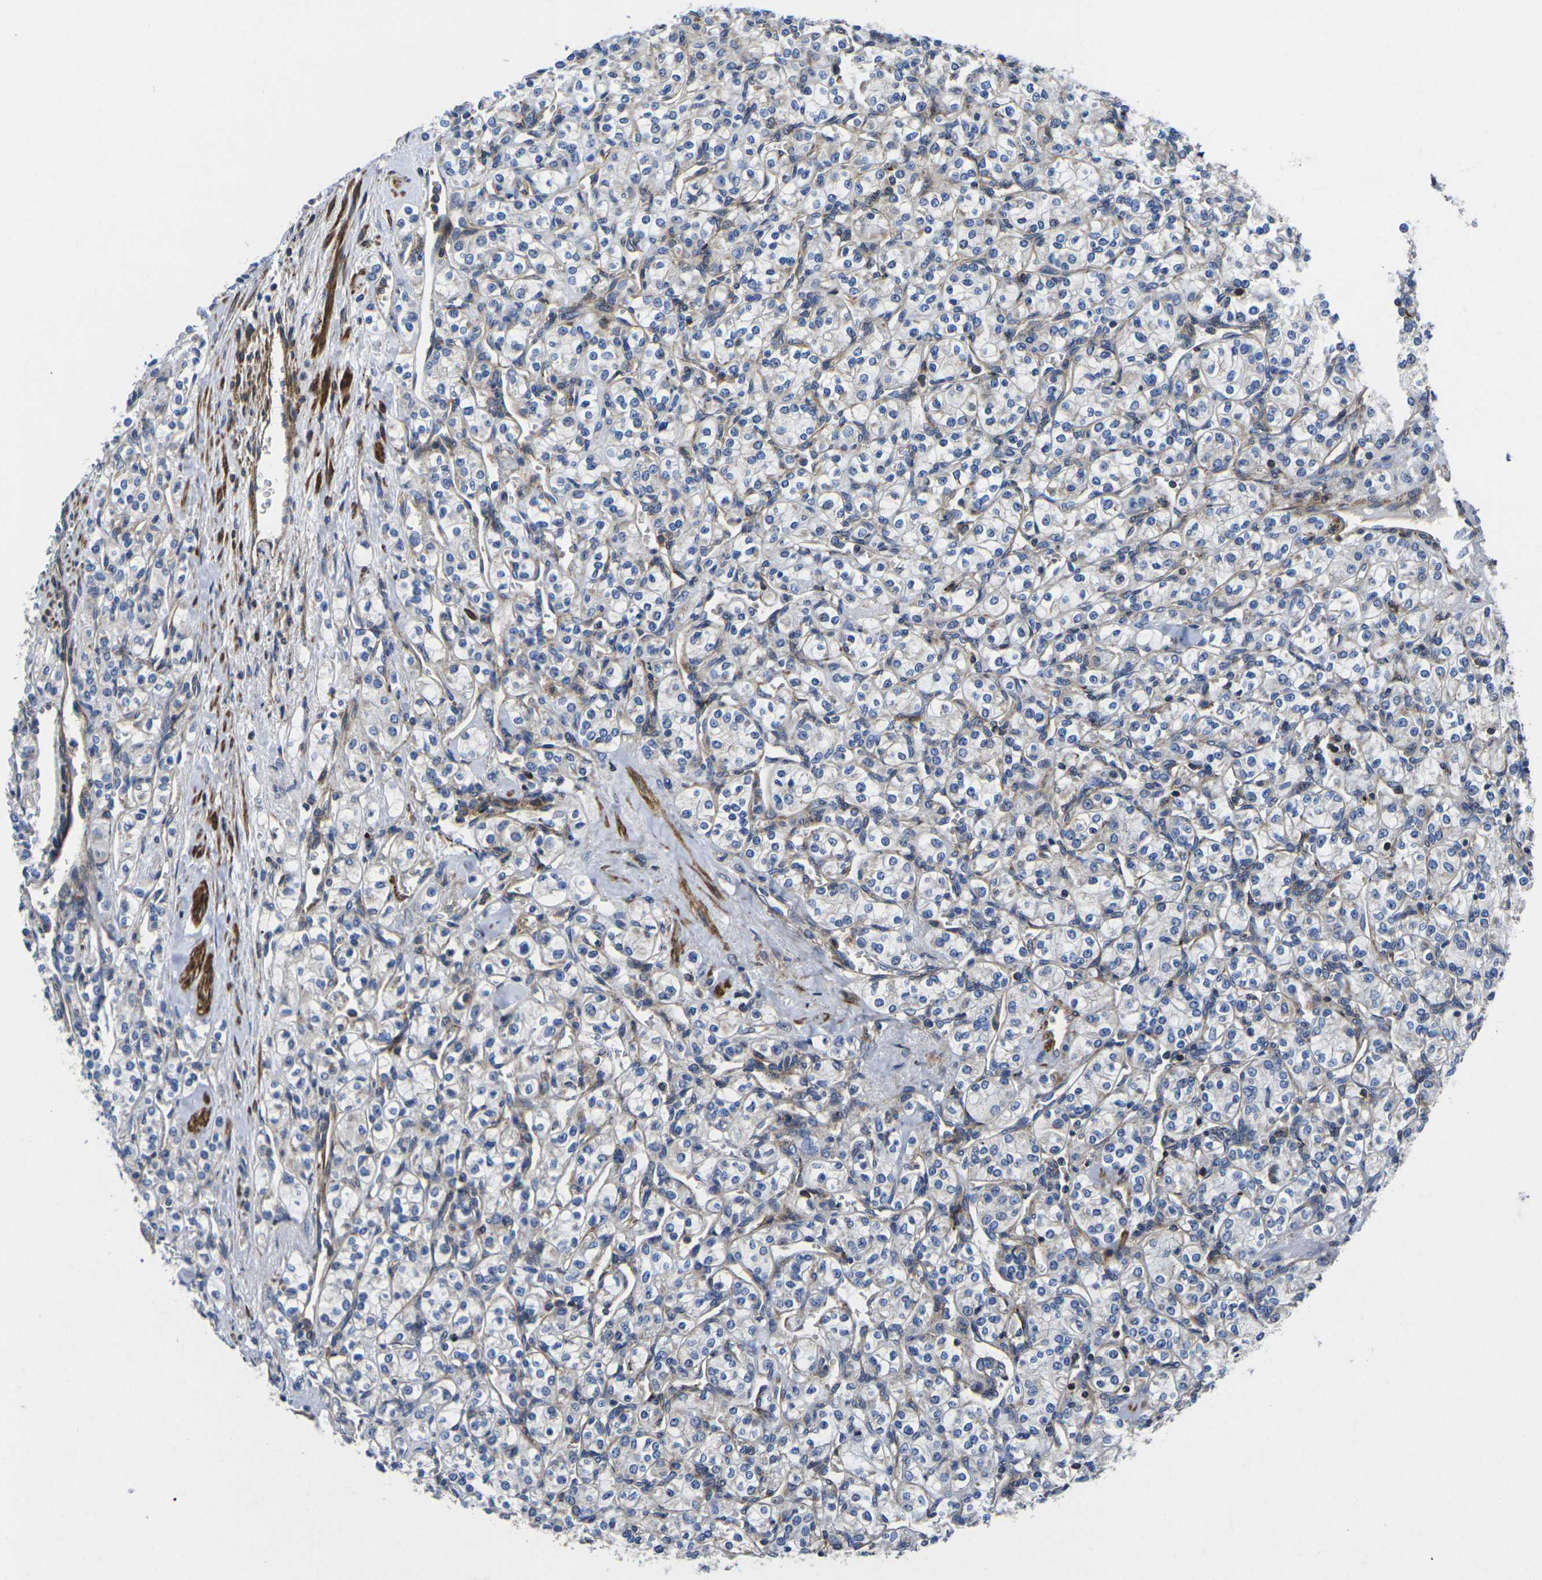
{"staining": {"intensity": "weak", "quantity": "<25%", "location": "cytoplasmic/membranous"}, "tissue": "renal cancer", "cell_type": "Tumor cells", "image_type": "cancer", "snomed": [{"axis": "morphology", "description": "Adenocarcinoma, NOS"}, {"axis": "topography", "description": "Kidney"}], "caption": "Renal cancer stained for a protein using IHC demonstrates no expression tumor cells.", "gene": "GPR4", "patient": {"sex": "male", "age": 77}}